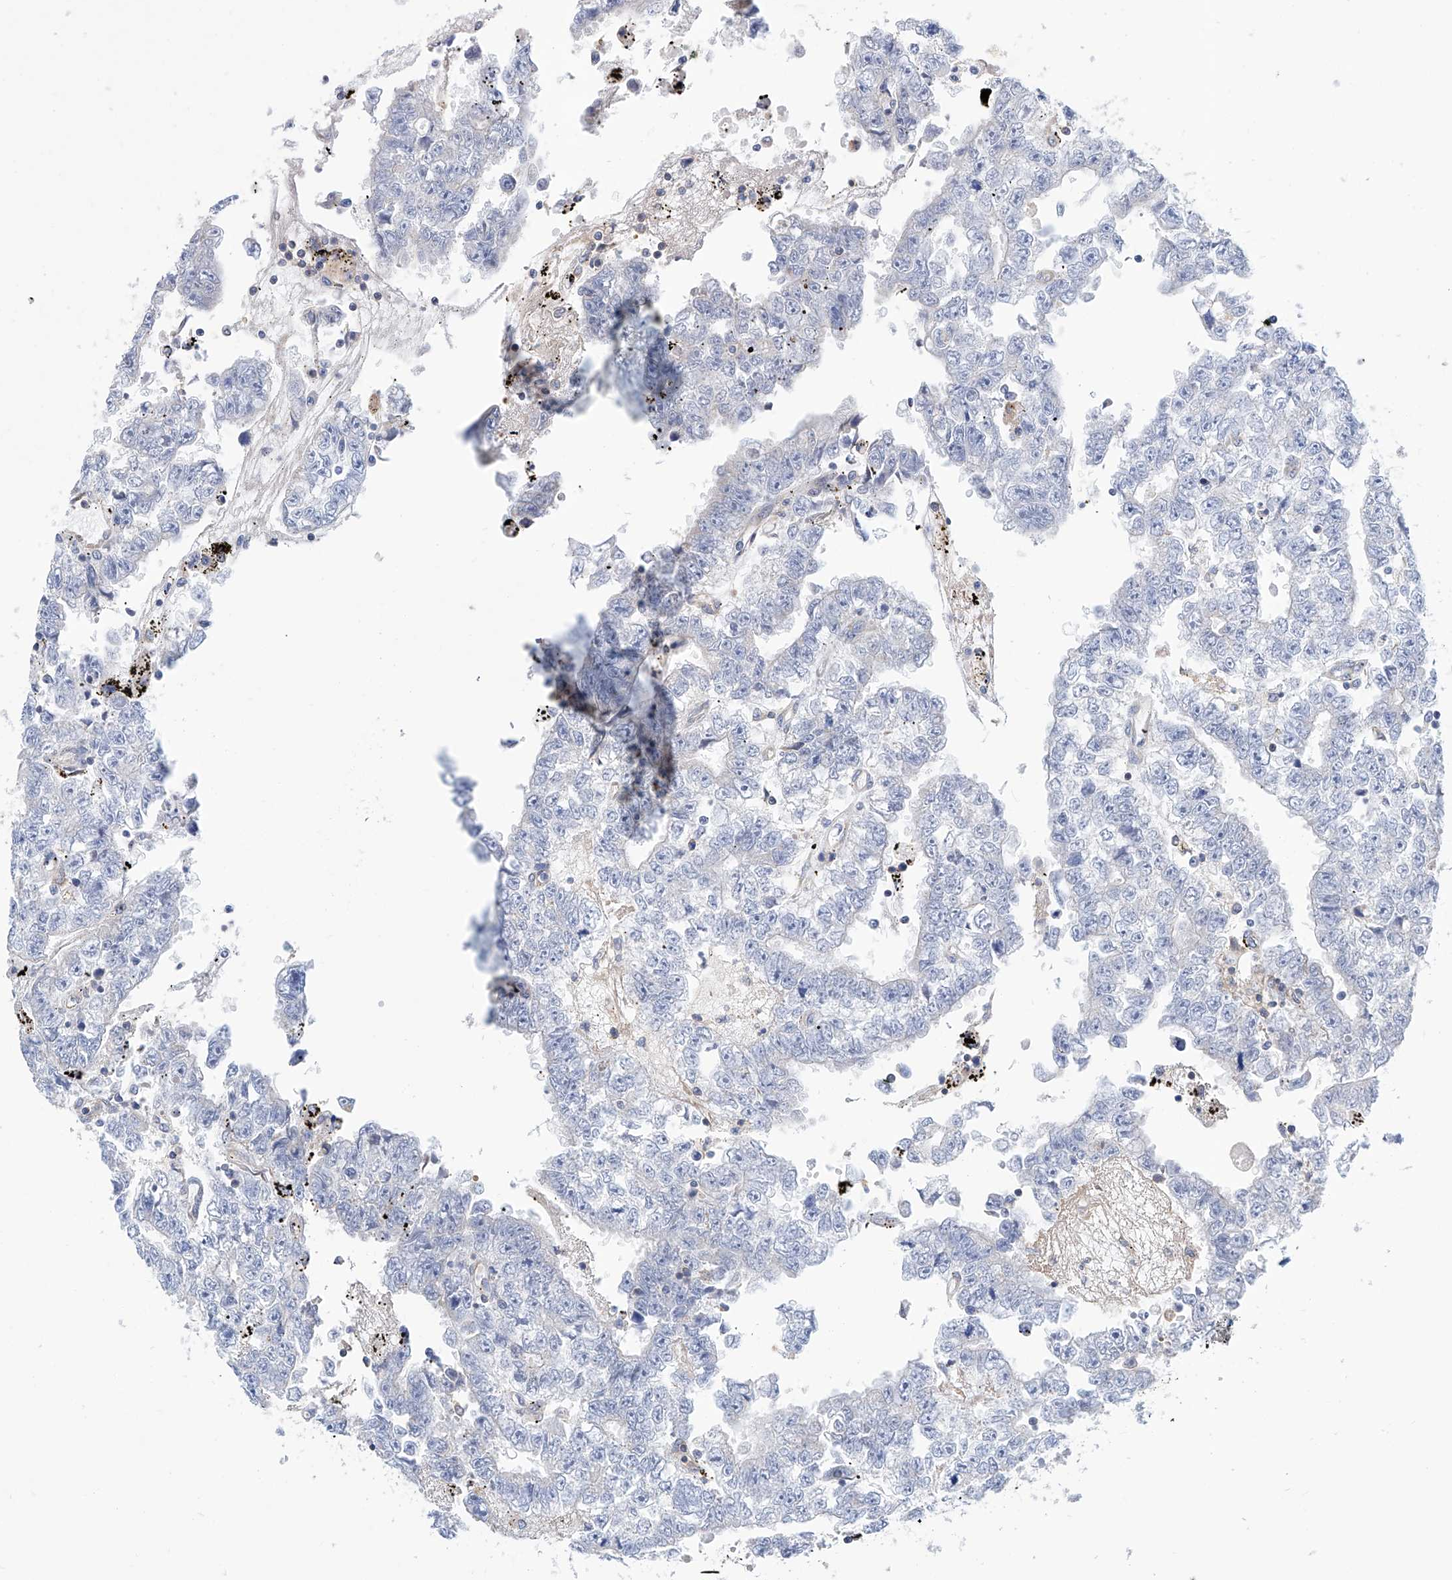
{"staining": {"intensity": "negative", "quantity": "none", "location": "none"}, "tissue": "testis cancer", "cell_type": "Tumor cells", "image_type": "cancer", "snomed": [{"axis": "morphology", "description": "Carcinoma, Embryonal, NOS"}, {"axis": "topography", "description": "Testis"}], "caption": "Immunohistochemistry histopathology image of neoplastic tissue: human testis cancer (embryonal carcinoma) stained with DAB (3,3'-diaminobenzidine) displays no significant protein positivity in tumor cells.", "gene": "MAD2L1", "patient": {"sex": "male", "age": 25}}